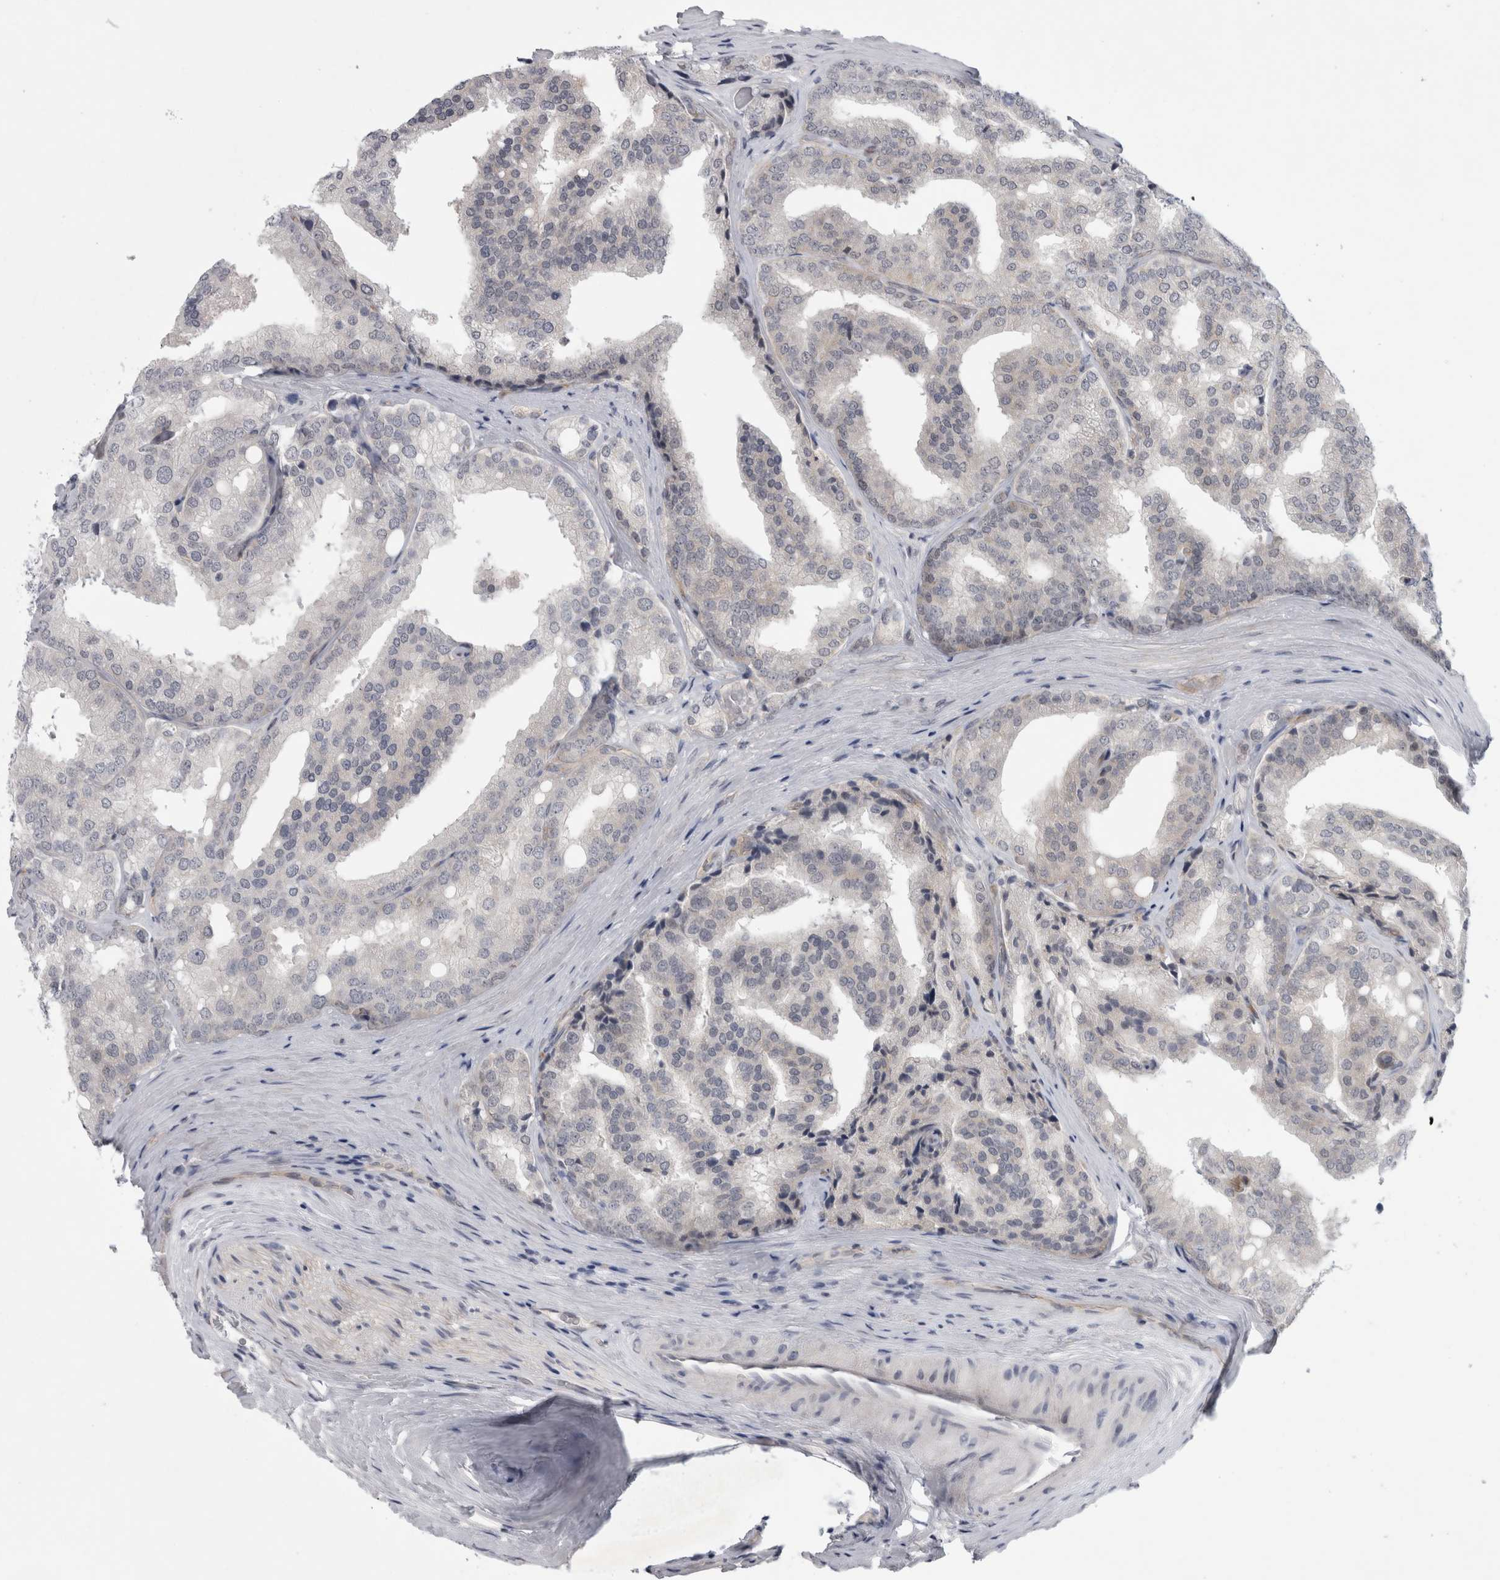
{"staining": {"intensity": "negative", "quantity": "none", "location": "none"}, "tissue": "prostate cancer", "cell_type": "Tumor cells", "image_type": "cancer", "snomed": [{"axis": "morphology", "description": "Adenocarcinoma, High grade"}, {"axis": "topography", "description": "Prostate"}], "caption": "High magnification brightfield microscopy of high-grade adenocarcinoma (prostate) stained with DAB (3,3'-diaminobenzidine) (brown) and counterstained with hematoxylin (blue): tumor cells show no significant staining. (Immunohistochemistry, brightfield microscopy, high magnification).", "gene": "PARP11", "patient": {"sex": "male", "age": 50}}